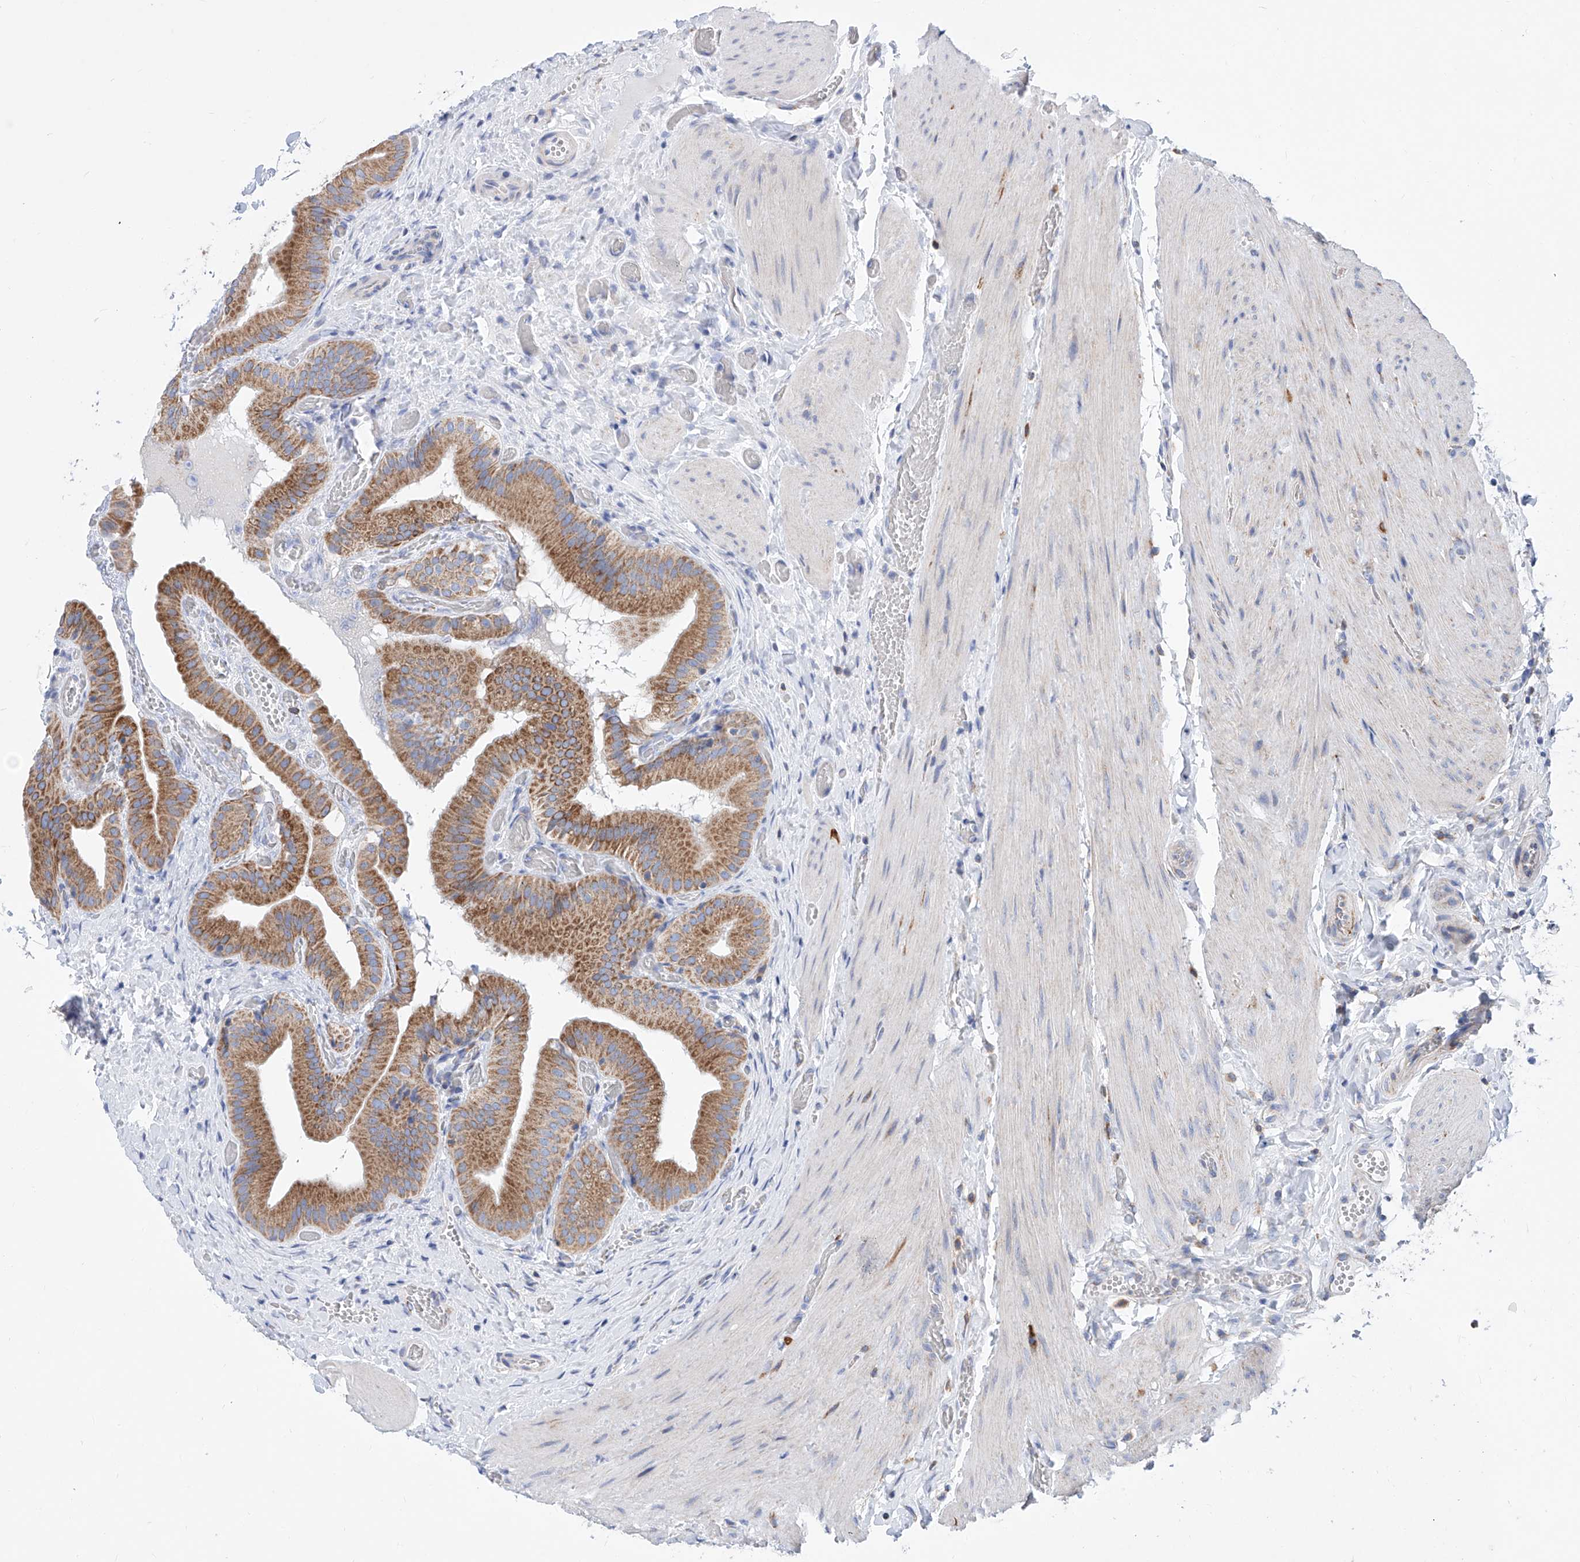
{"staining": {"intensity": "moderate", "quantity": ">75%", "location": "cytoplasmic/membranous"}, "tissue": "gallbladder", "cell_type": "Glandular cells", "image_type": "normal", "snomed": [{"axis": "morphology", "description": "Normal tissue, NOS"}, {"axis": "topography", "description": "Gallbladder"}], "caption": "Immunohistochemical staining of normal human gallbladder demonstrates medium levels of moderate cytoplasmic/membranous staining in about >75% of glandular cells. (DAB (3,3'-diaminobenzidine) IHC, brown staining for protein, blue staining for nuclei).", "gene": "MAD2L1", "patient": {"sex": "female", "age": 64}}